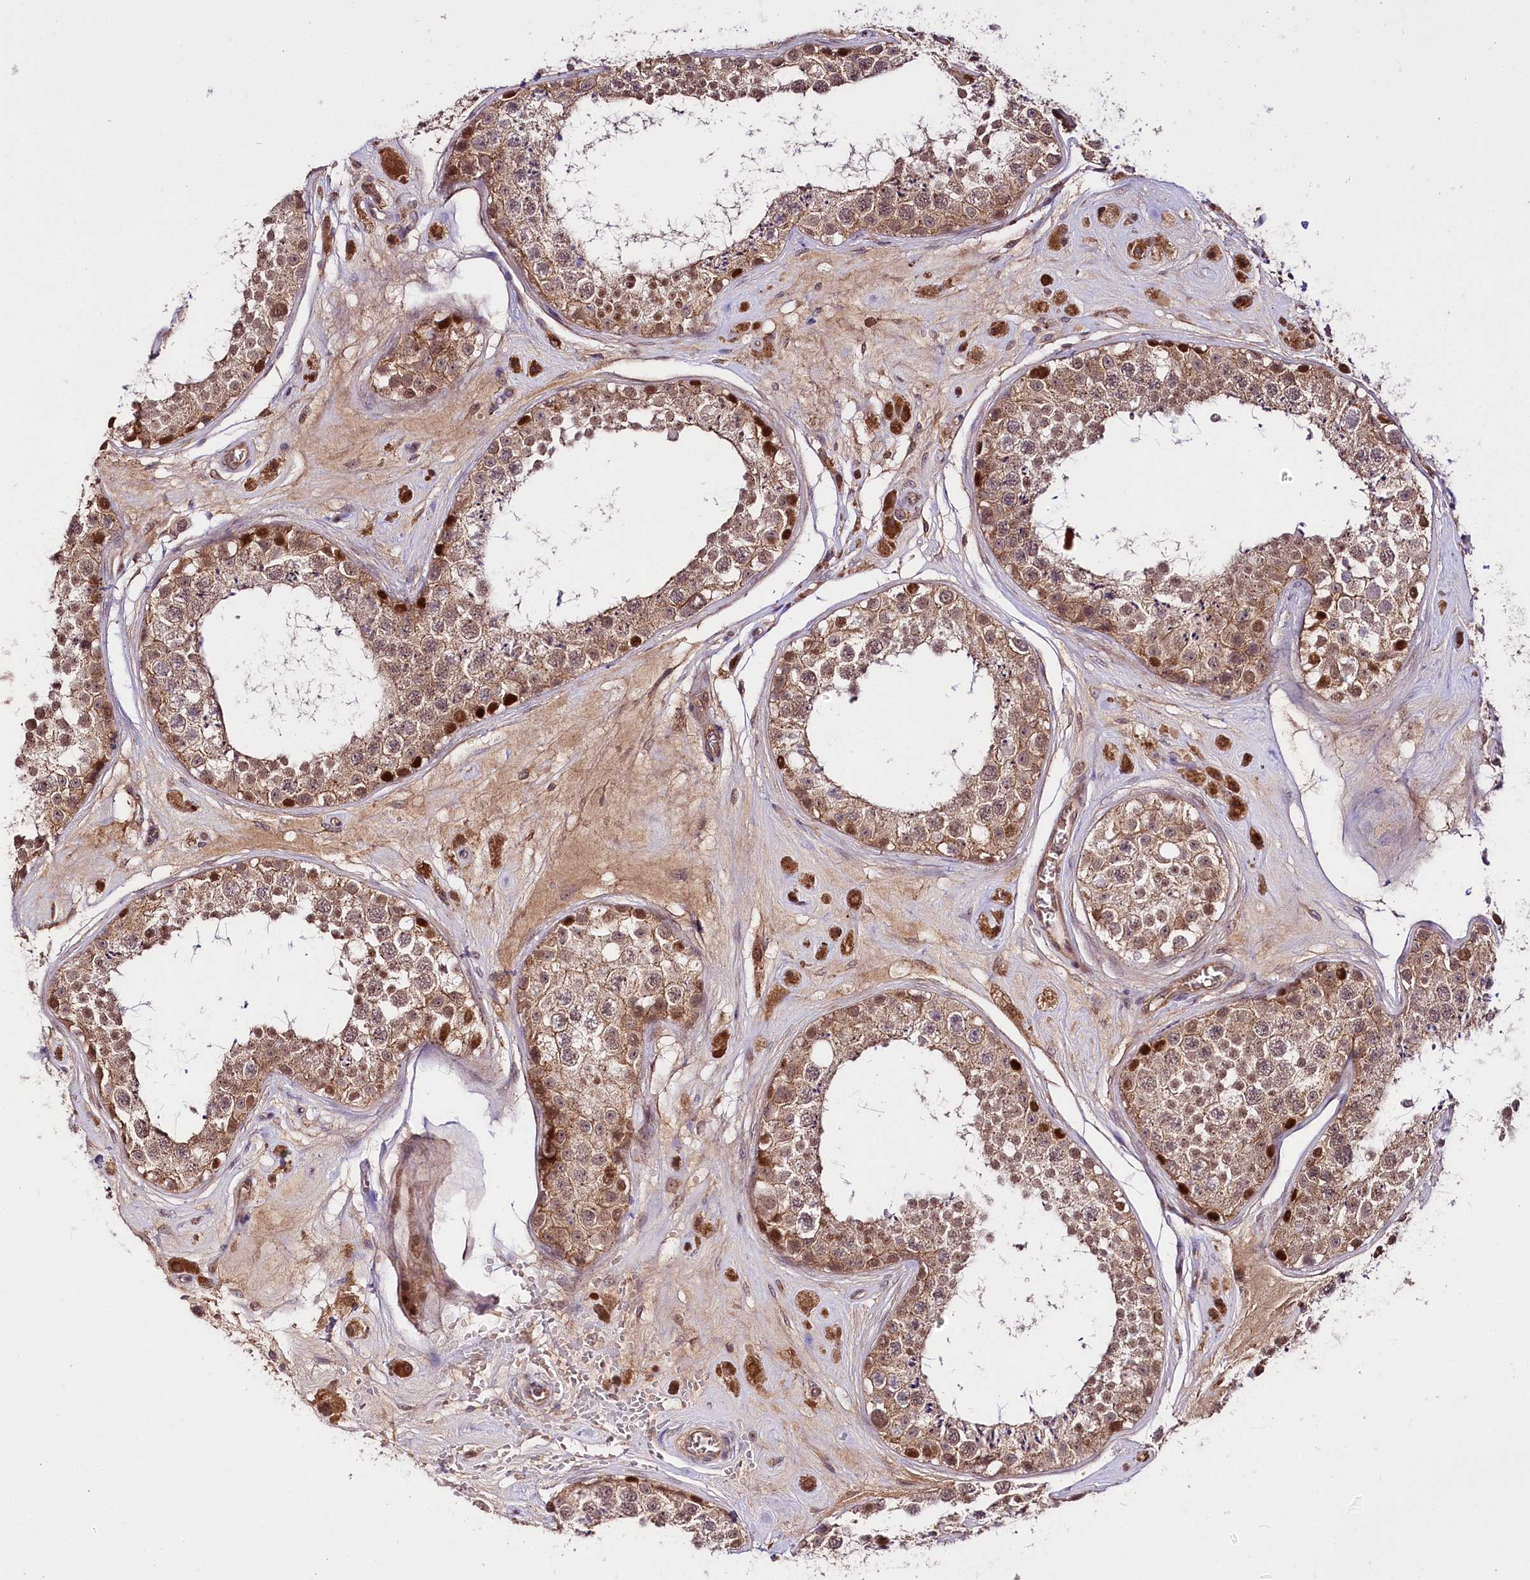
{"staining": {"intensity": "moderate", "quantity": ">75%", "location": "cytoplasmic/membranous,nuclear"}, "tissue": "testis", "cell_type": "Cells in seminiferous ducts", "image_type": "normal", "snomed": [{"axis": "morphology", "description": "Normal tissue, NOS"}, {"axis": "topography", "description": "Testis"}], "caption": "The histopathology image displays staining of unremarkable testis, revealing moderate cytoplasmic/membranous,nuclear protein positivity (brown color) within cells in seminiferous ducts.", "gene": "TAFAZZIN", "patient": {"sex": "male", "age": 25}}